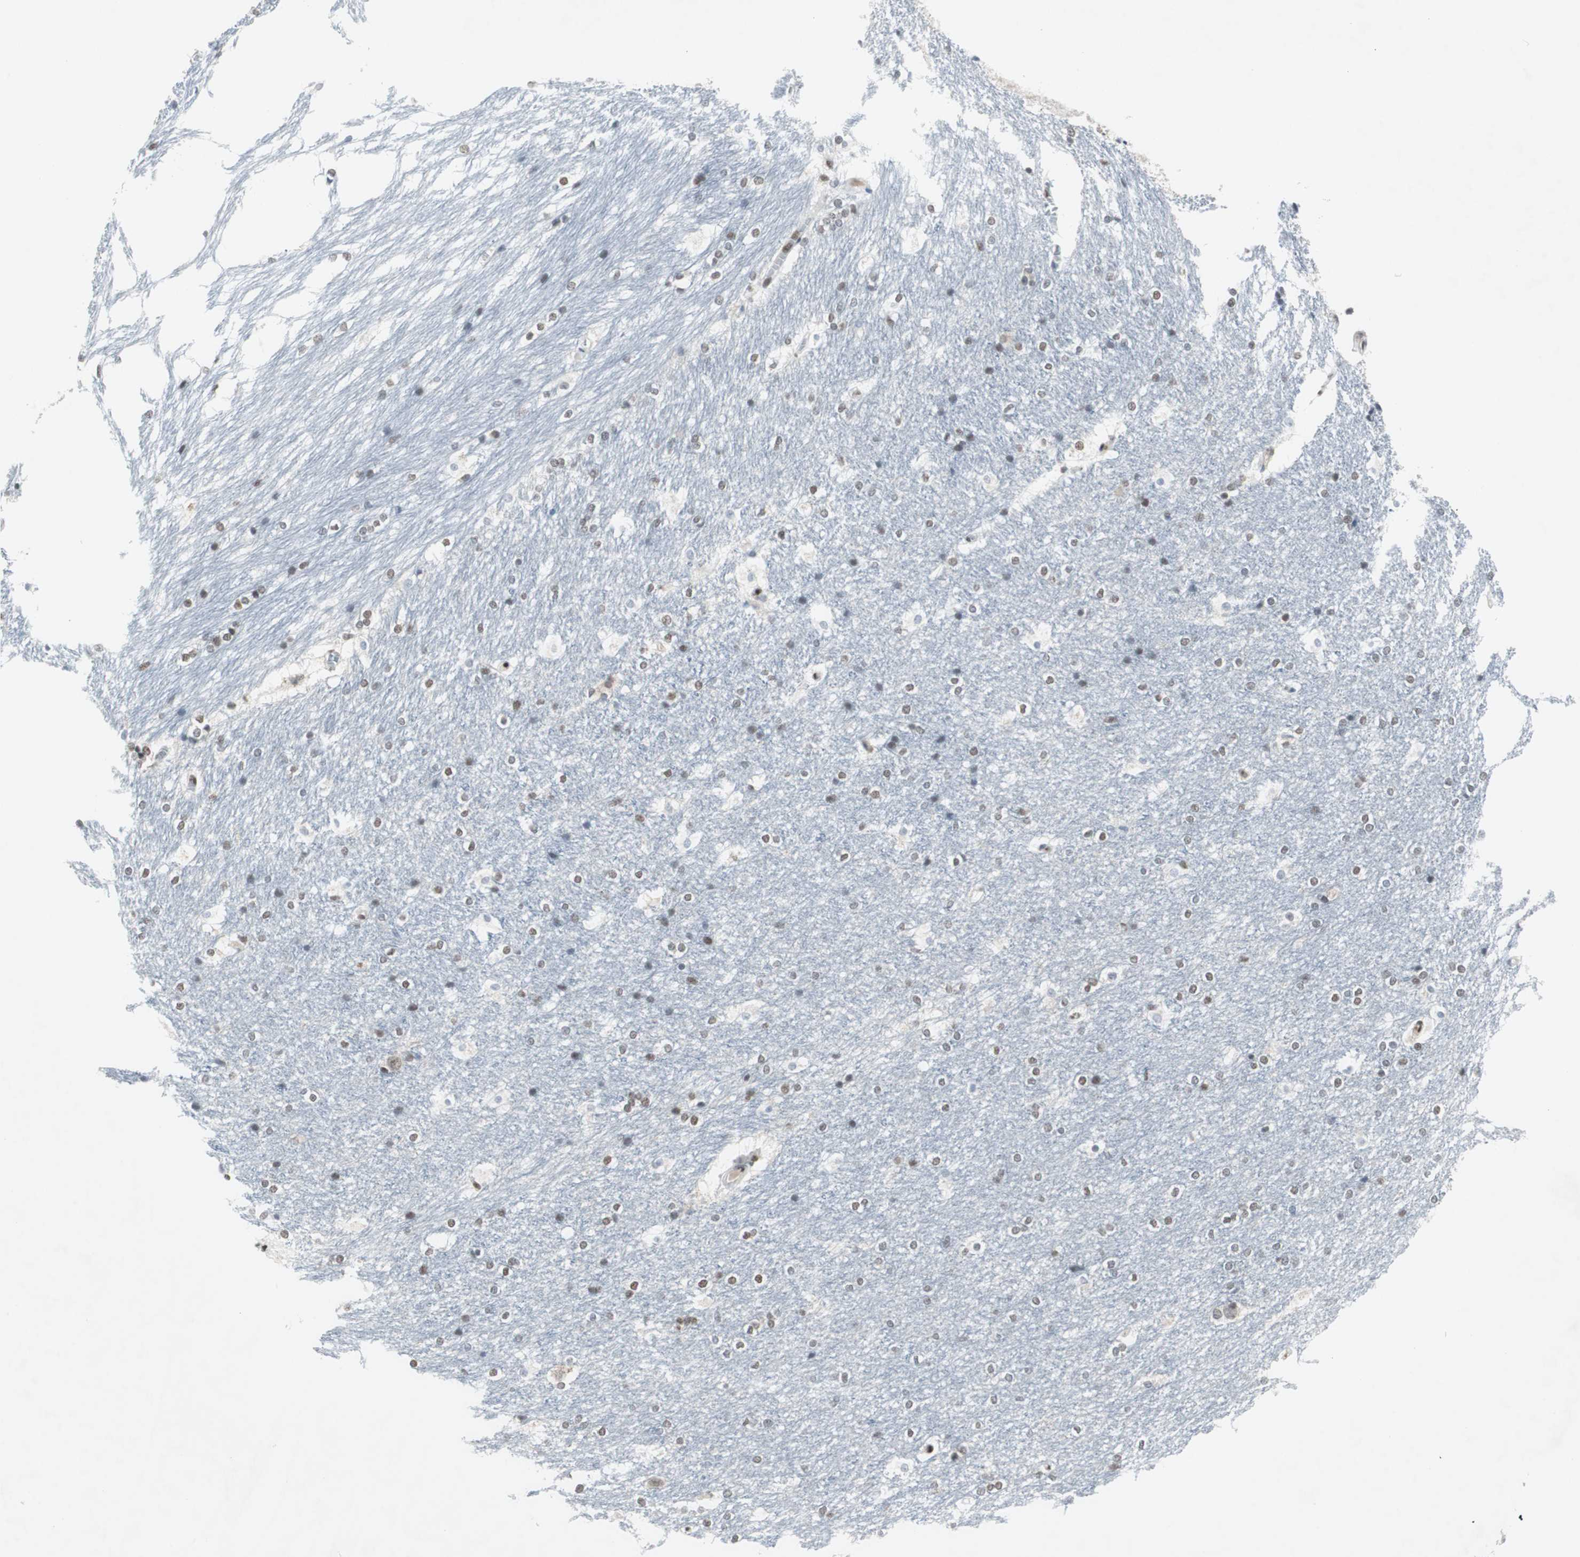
{"staining": {"intensity": "weak", "quantity": "25%-75%", "location": "nuclear"}, "tissue": "hippocampus", "cell_type": "Glial cells", "image_type": "normal", "snomed": [{"axis": "morphology", "description": "Normal tissue, NOS"}, {"axis": "topography", "description": "Hippocampus"}], "caption": "An image of hippocampus stained for a protein reveals weak nuclear brown staining in glial cells.", "gene": "RAD9A", "patient": {"sex": "female", "age": 19}}